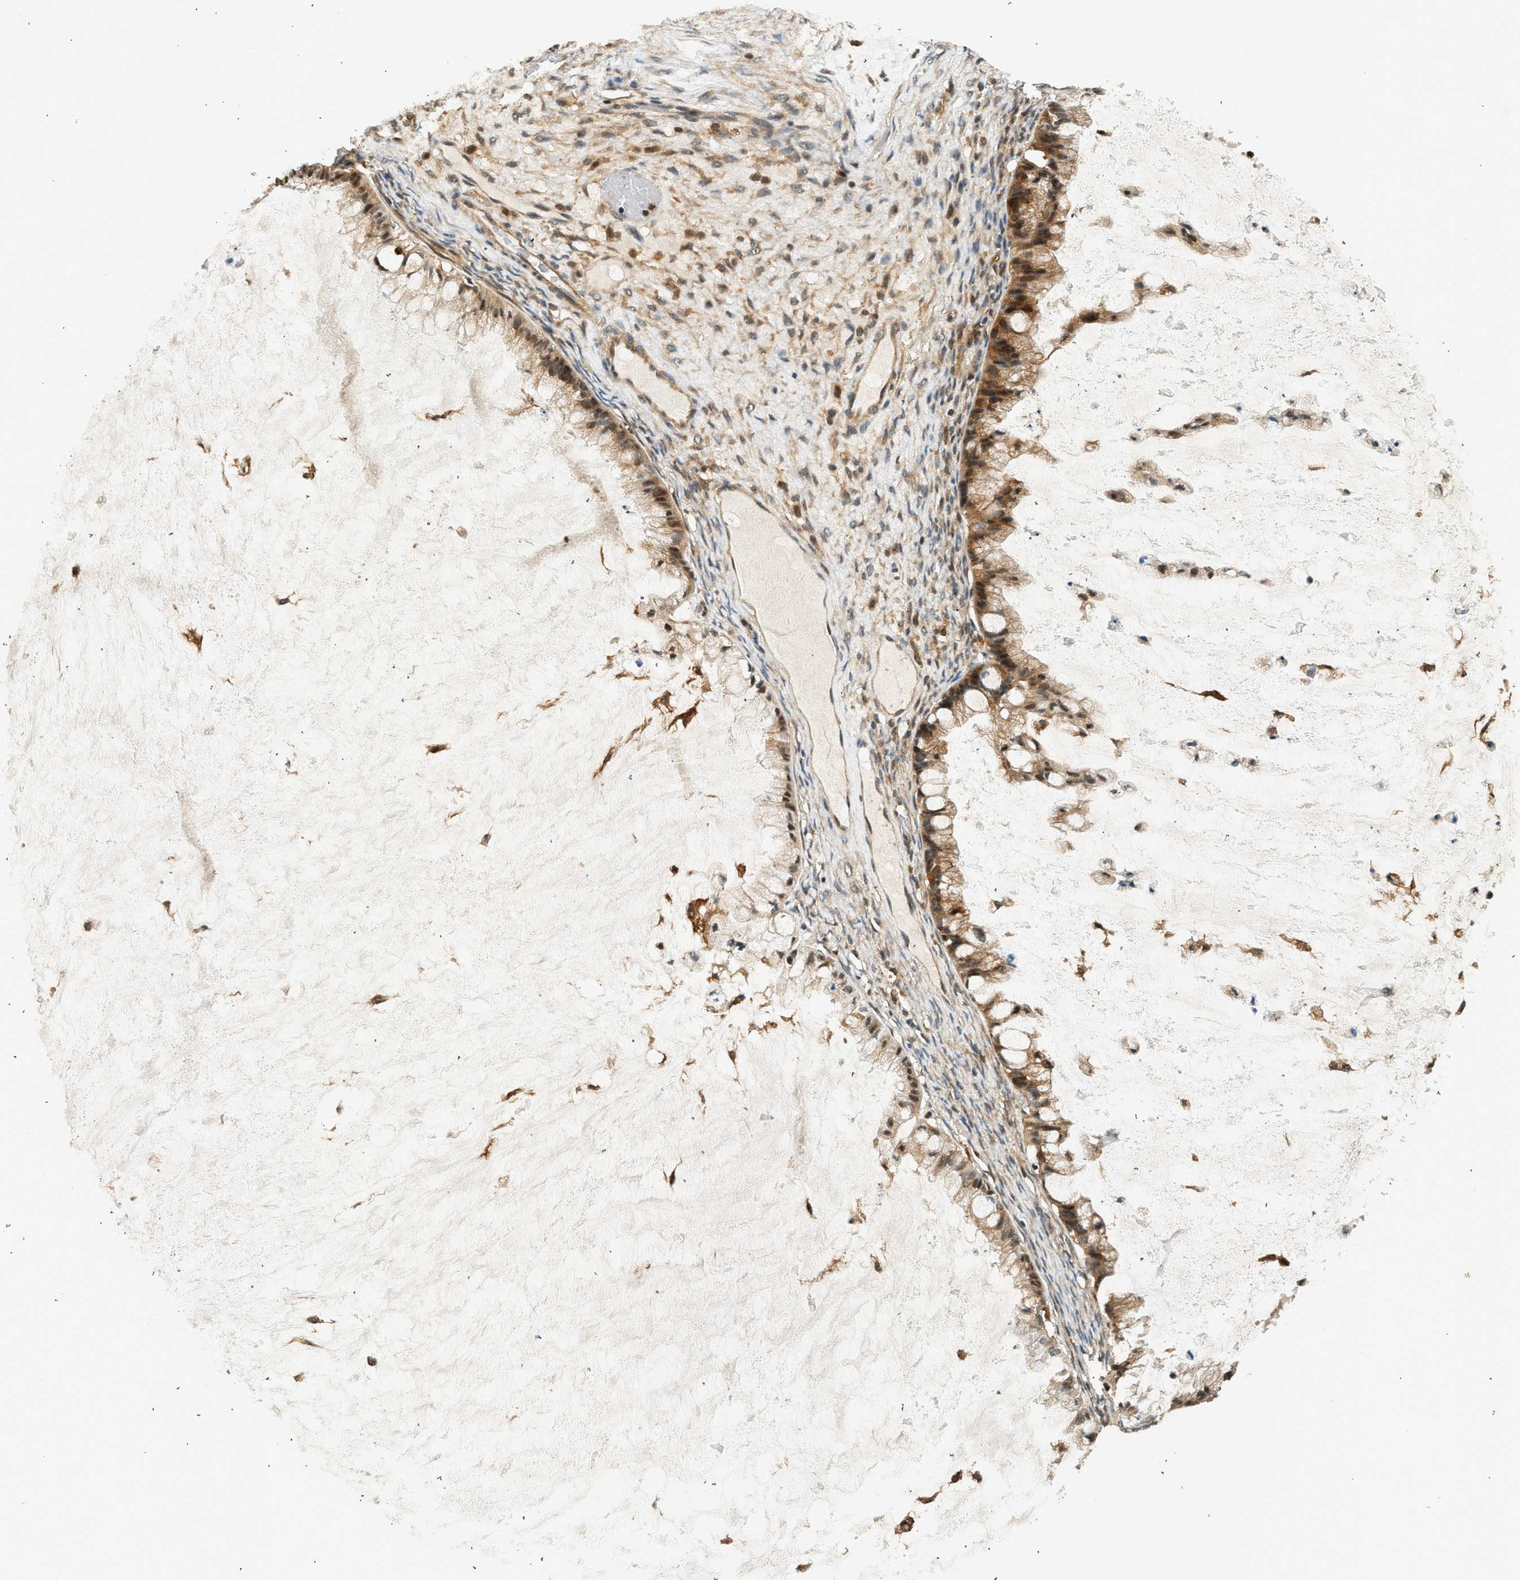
{"staining": {"intensity": "moderate", "quantity": ">75%", "location": "cytoplasmic/membranous"}, "tissue": "ovarian cancer", "cell_type": "Tumor cells", "image_type": "cancer", "snomed": [{"axis": "morphology", "description": "Cystadenocarcinoma, mucinous, NOS"}, {"axis": "topography", "description": "Ovary"}], "caption": "This is a micrograph of immunohistochemistry (IHC) staining of ovarian cancer, which shows moderate staining in the cytoplasmic/membranous of tumor cells.", "gene": "ARHGEF11", "patient": {"sex": "female", "age": 57}}